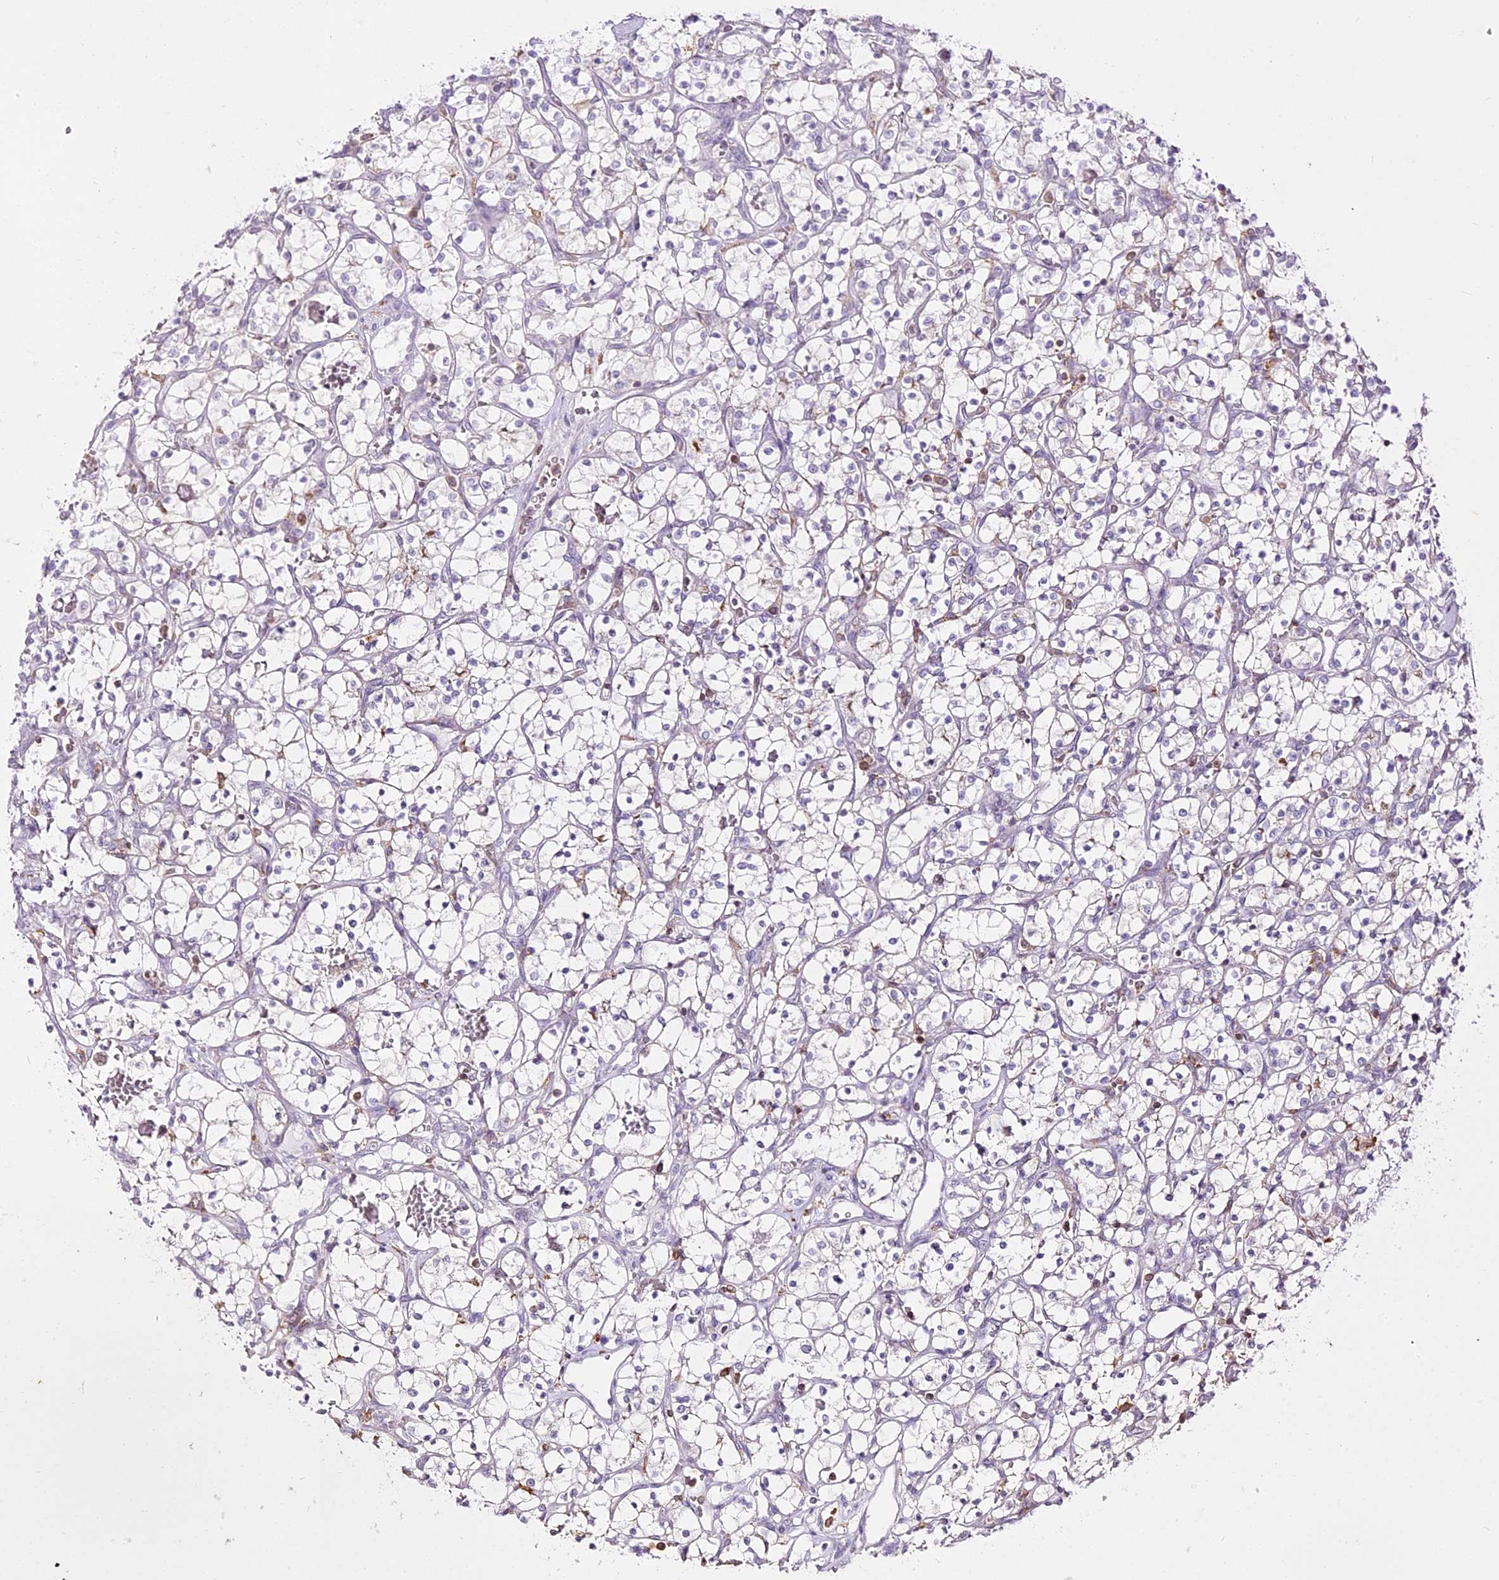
{"staining": {"intensity": "negative", "quantity": "none", "location": "none"}, "tissue": "renal cancer", "cell_type": "Tumor cells", "image_type": "cancer", "snomed": [{"axis": "morphology", "description": "Adenocarcinoma, NOS"}, {"axis": "topography", "description": "Kidney"}], "caption": "This is a histopathology image of IHC staining of renal cancer, which shows no expression in tumor cells. (Brightfield microscopy of DAB immunohistochemistry (IHC) at high magnification).", "gene": "DOCK2", "patient": {"sex": "female", "age": 69}}